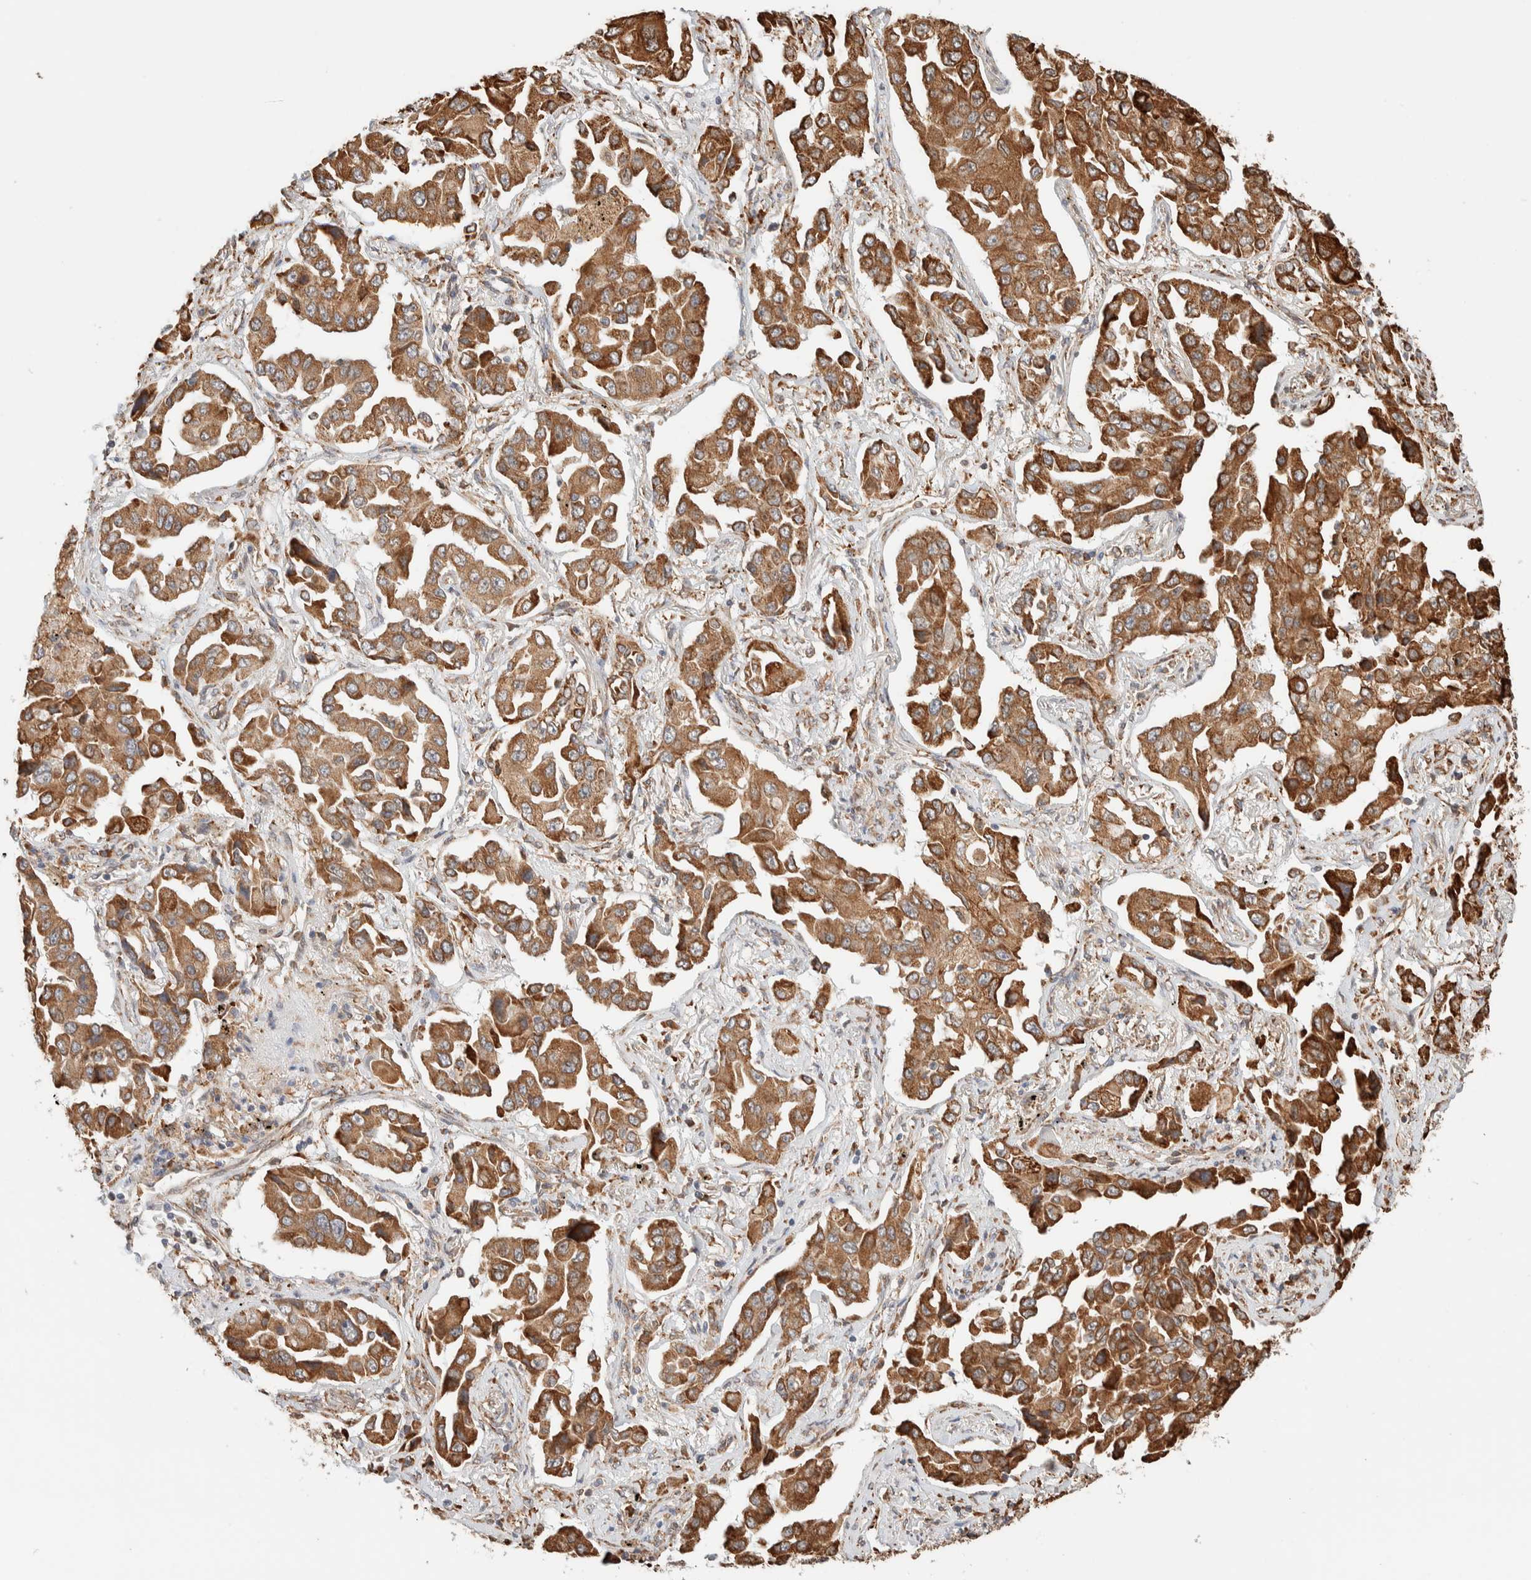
{"staining": {"intensity": "moderate", "quantity": ">75%", "location": "cytoplasmic/membranous"}, "tissue": "lung cancer", "cell_type": "Tumor cells", "image_type": "cancer", "snomed": [{"axis": "morphology", "description": "Adenocarcinoma, NOS"}, {"axis": "topography", "description": "Lung"}], "caption": "The histopathology image demonstrates a brown stain indicating the presence of a protein in the cytoplasmic/membranous of tumor cells in adenocarcinoma (lung).", "gene": "INTS1", "patient": {"sex": "female", "age": 65}}